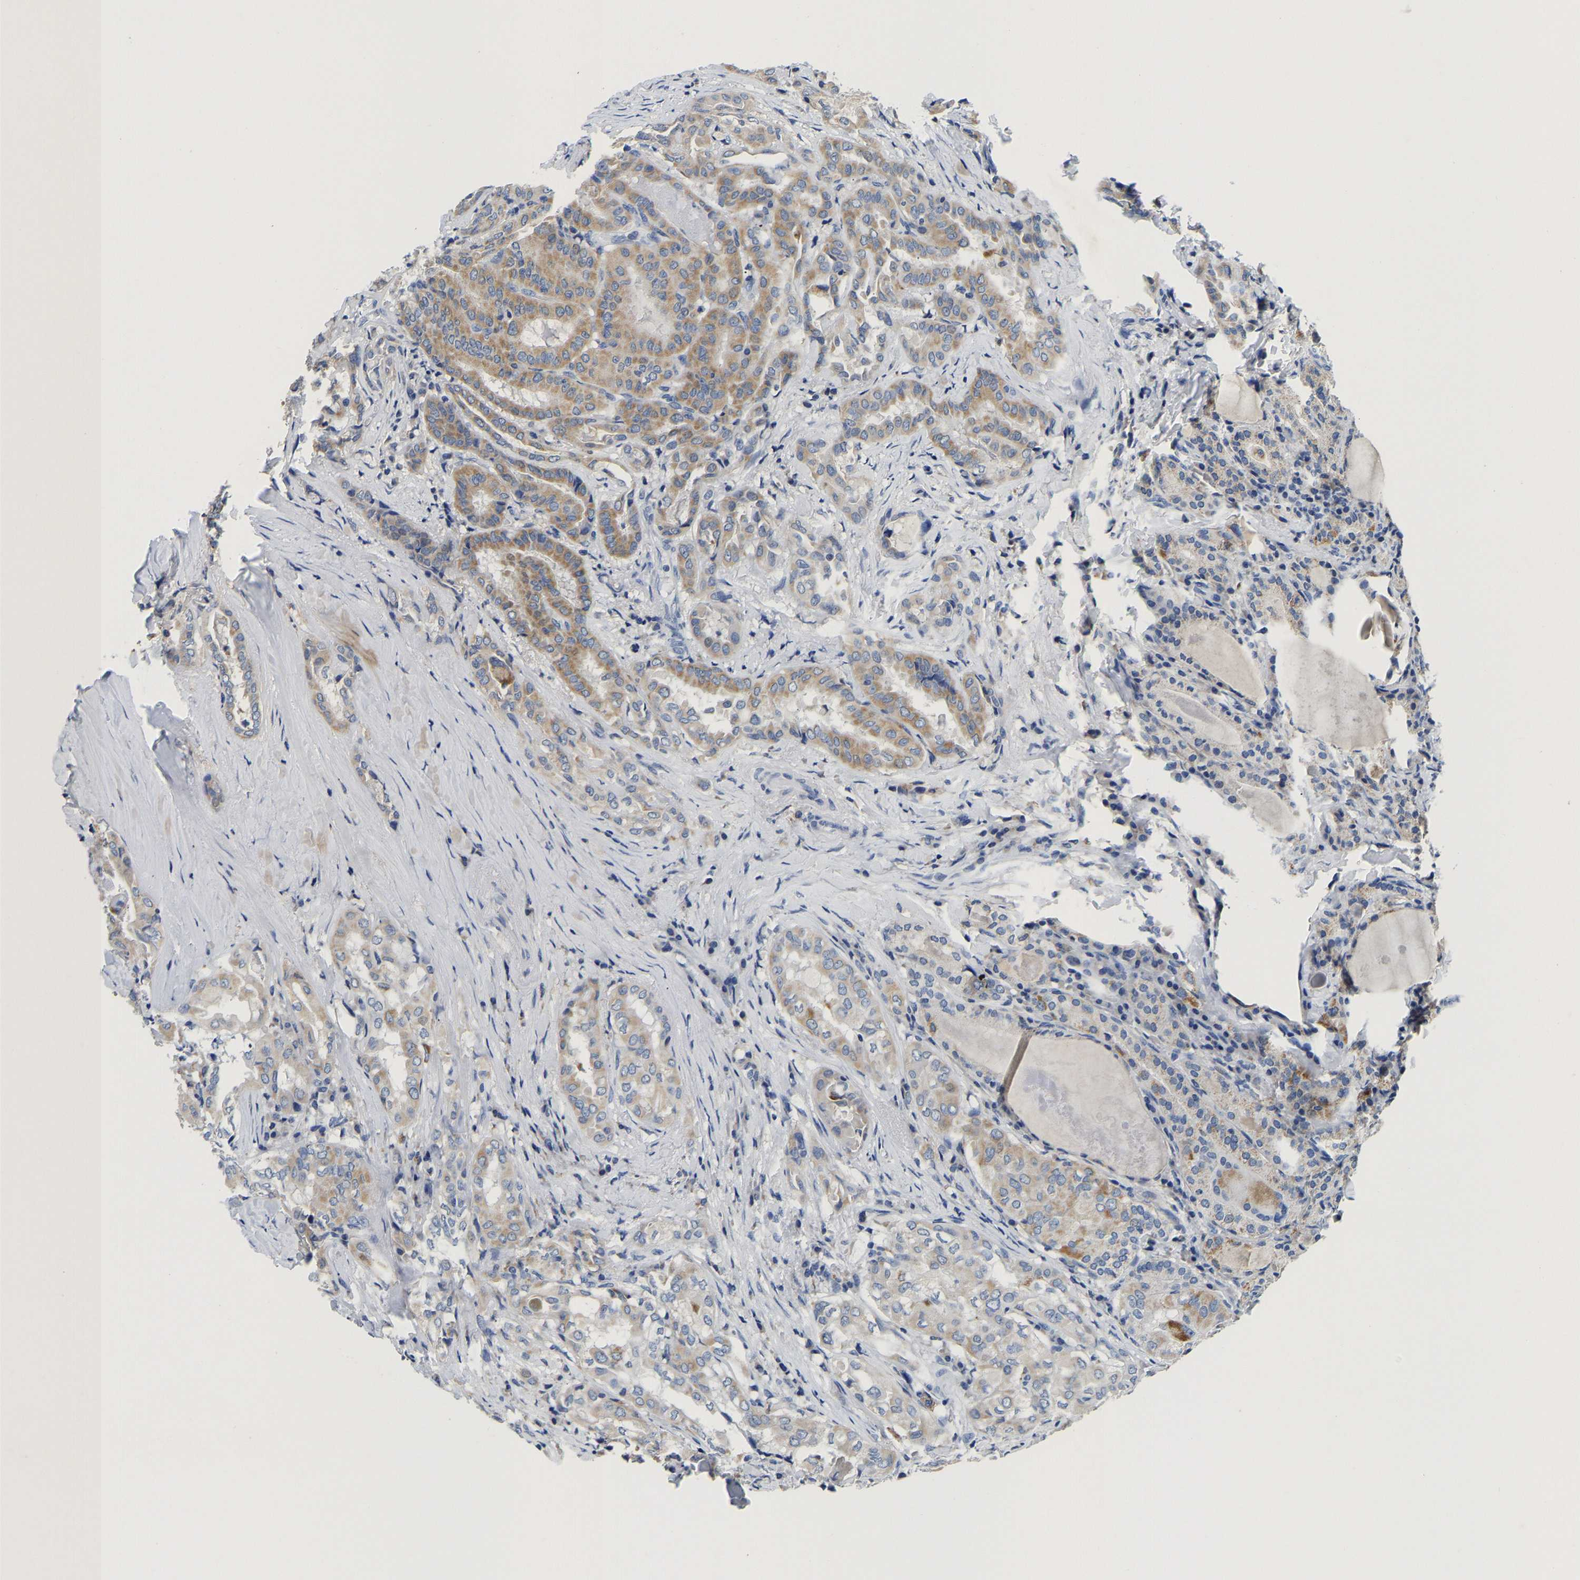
{"staining": {"intensity": "moderate", "quantity": "25%-75%", "location": "cytoplasmic/membranous"}, "tissue": "thyroid cancer", "cell_type": "Tumor cells", "image_type": "cancer", "snomed": [{"axis": "morphology", "description": "Papillary adenocarcinoma, NOS"}, {"axis": "topography", "description": "Thyroid gland"}], "caption": "Thyroid cancer (papillary adenocarcinoma) stained for a protein (brown) displays moderate cytoplasmic/membranous positive positivity in about 25%-75% of tumor cells.", "gene": "PCK2", "patient": {"sex": "female", "age": 42}}